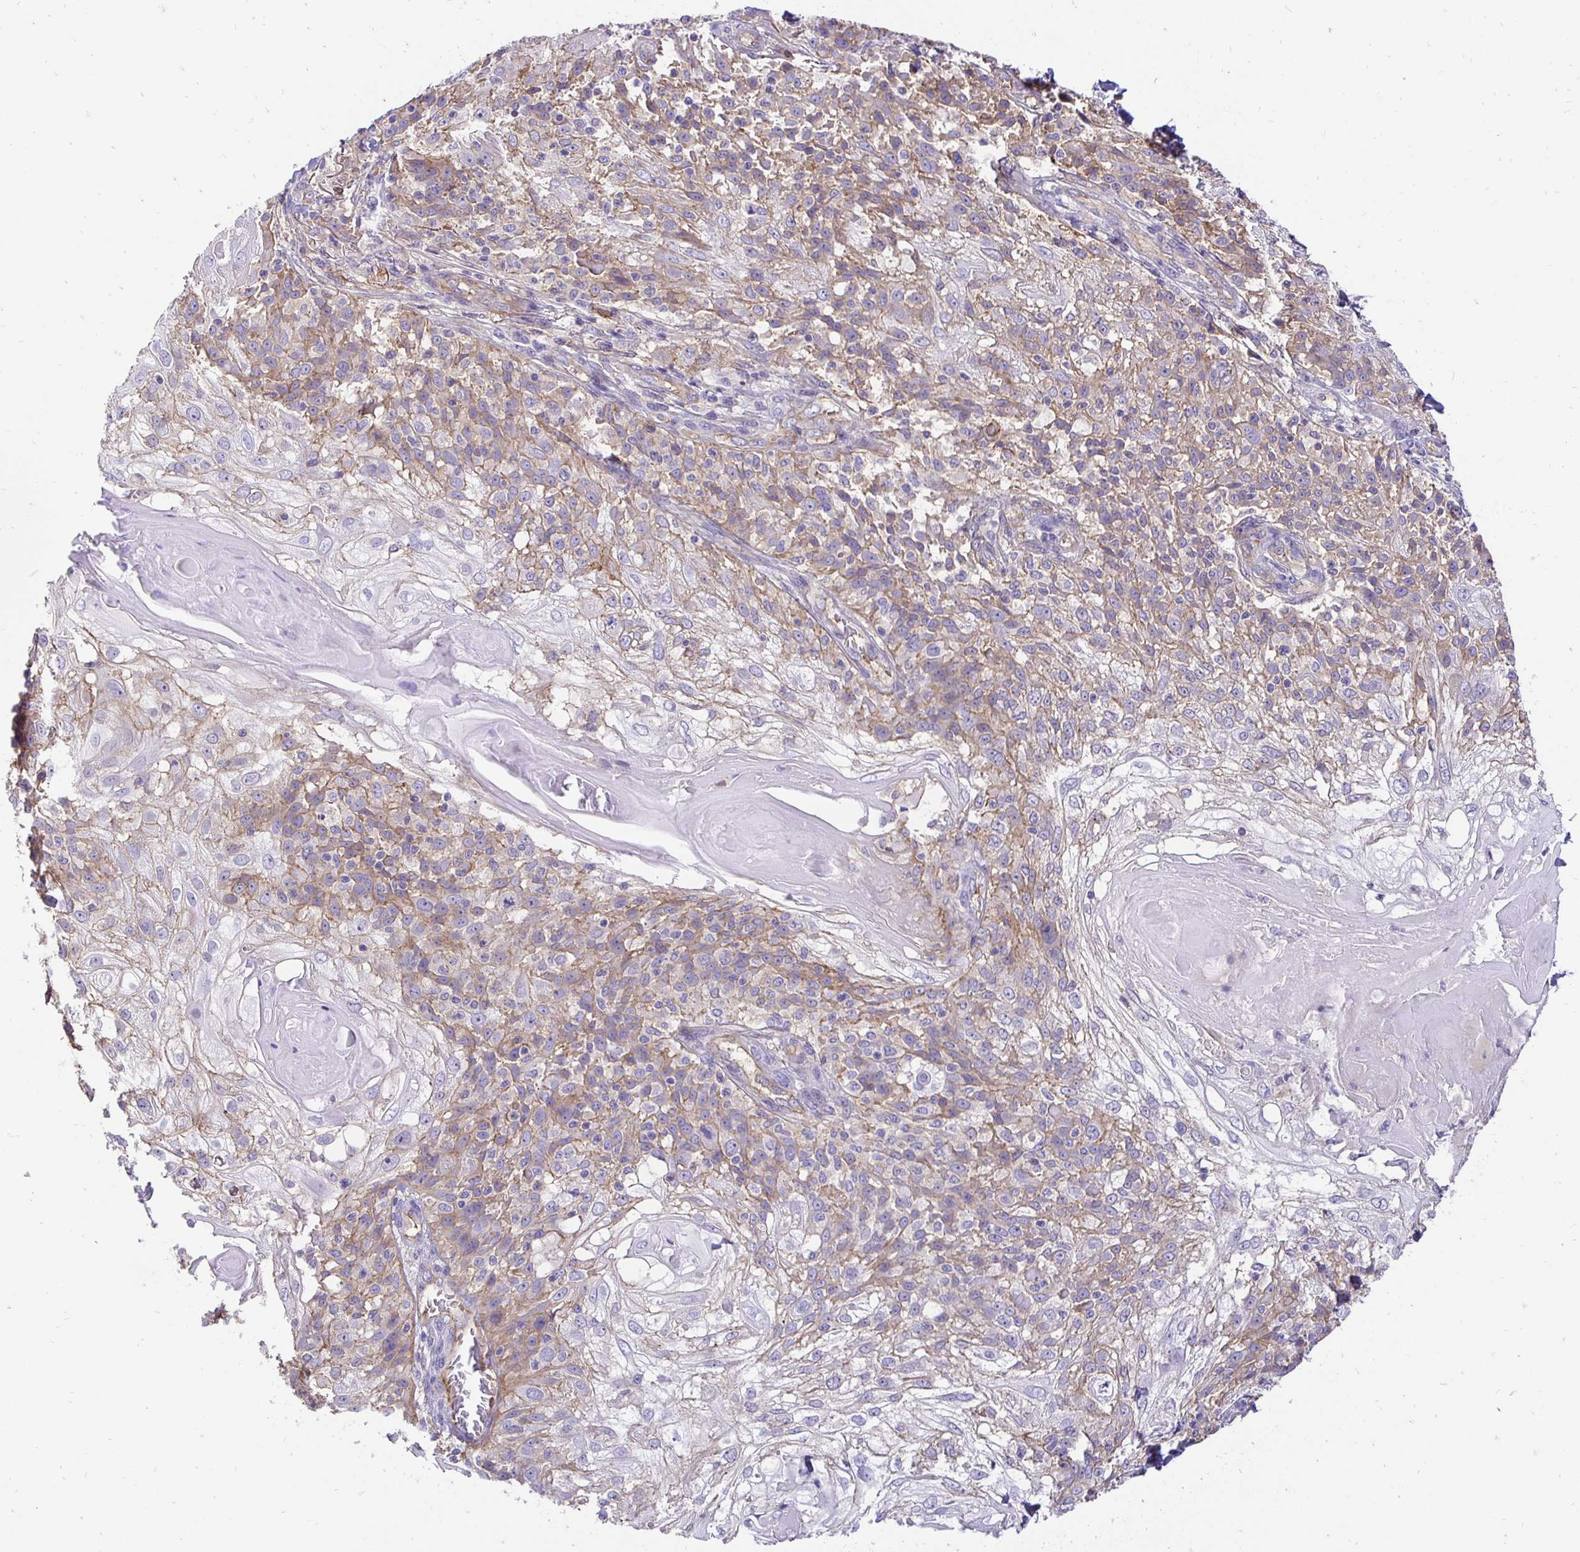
{"staining": {"intensity": "weak", "quantity": "25%-75%", "location": "cytoplasmic/membranous"}, "tissue": "skin cancer", "cell_type": "Tumor cells", "image_type": "cancer", "snomed": [{"axis": "morphology", "description": "Normal tissue, NOS"}, {"axis": "morphology", "description": "Squamous cell carcinoma, NOS"}, {"axis": "topography", "description": "Skin"}], "caption": "This image shows IHC staining of human skin cancer (squamous cell carcinoma), with low weak cytoplasmic/membranous expression in approximately 25%-75% of tumor cells.", "gene": "SLC9A1", "patient": {"sex": "female", "age": 83}}